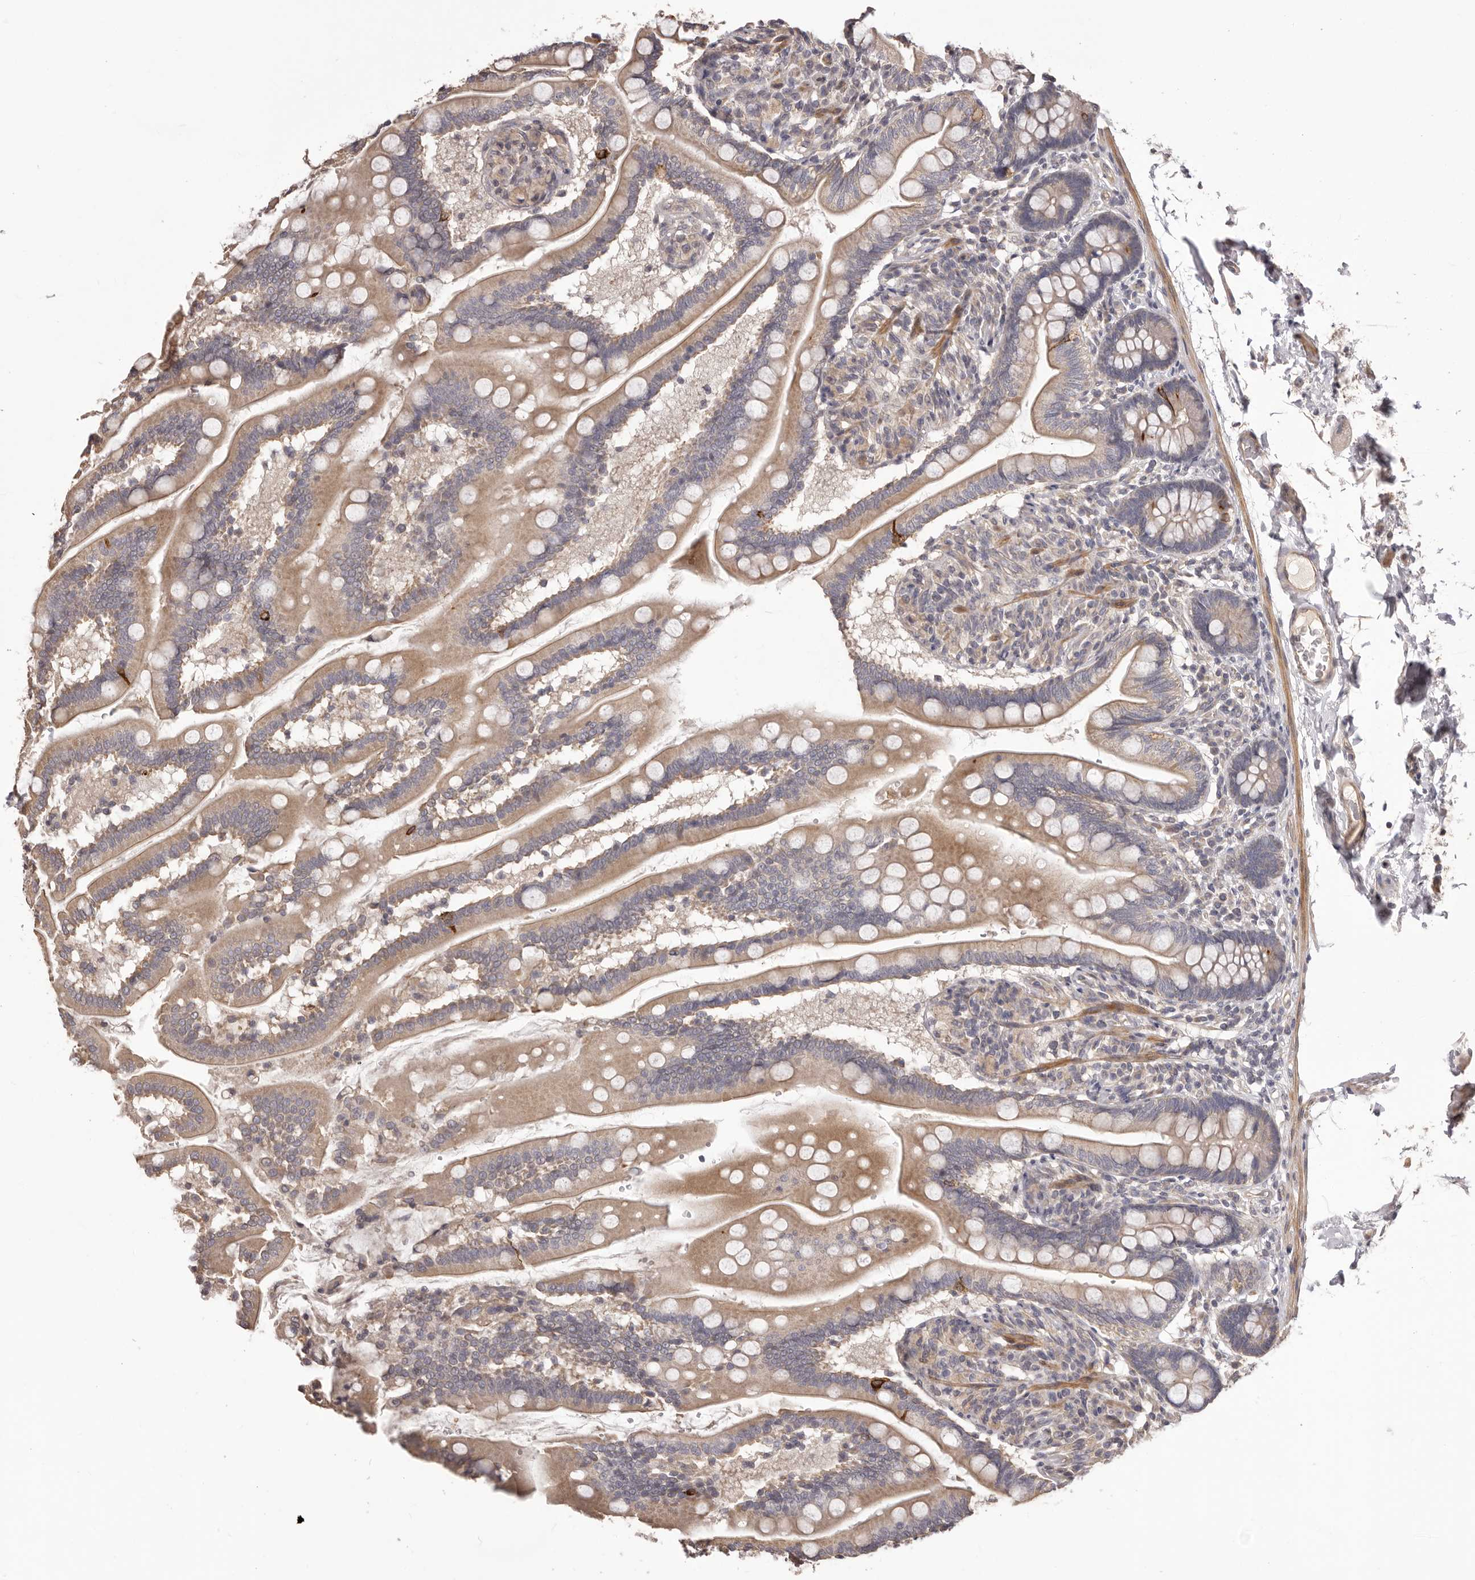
{"staining": {"intensity": "weak", "quantity": ">75%", "location": "cytoplasmic/membranous"}, "tissue": "small intestine", "cell_type": "Glandular cells", "image_type": "normal", "snomed": [{"axis": "morphology", "description": "Normal tissue, NOS"}, {"axis": "topography", "description": "Small intestine"}], "caption": "Immunohistochemical staining of benign human small intestine demonstrates weak cytoplasmic/membranous protein positivity in about >75% of glandular cells. (DAB IHC with brightfield microscopy, high magnification).", "gene": "HRH1", "patient": {"sex": "female", "age": 64}}